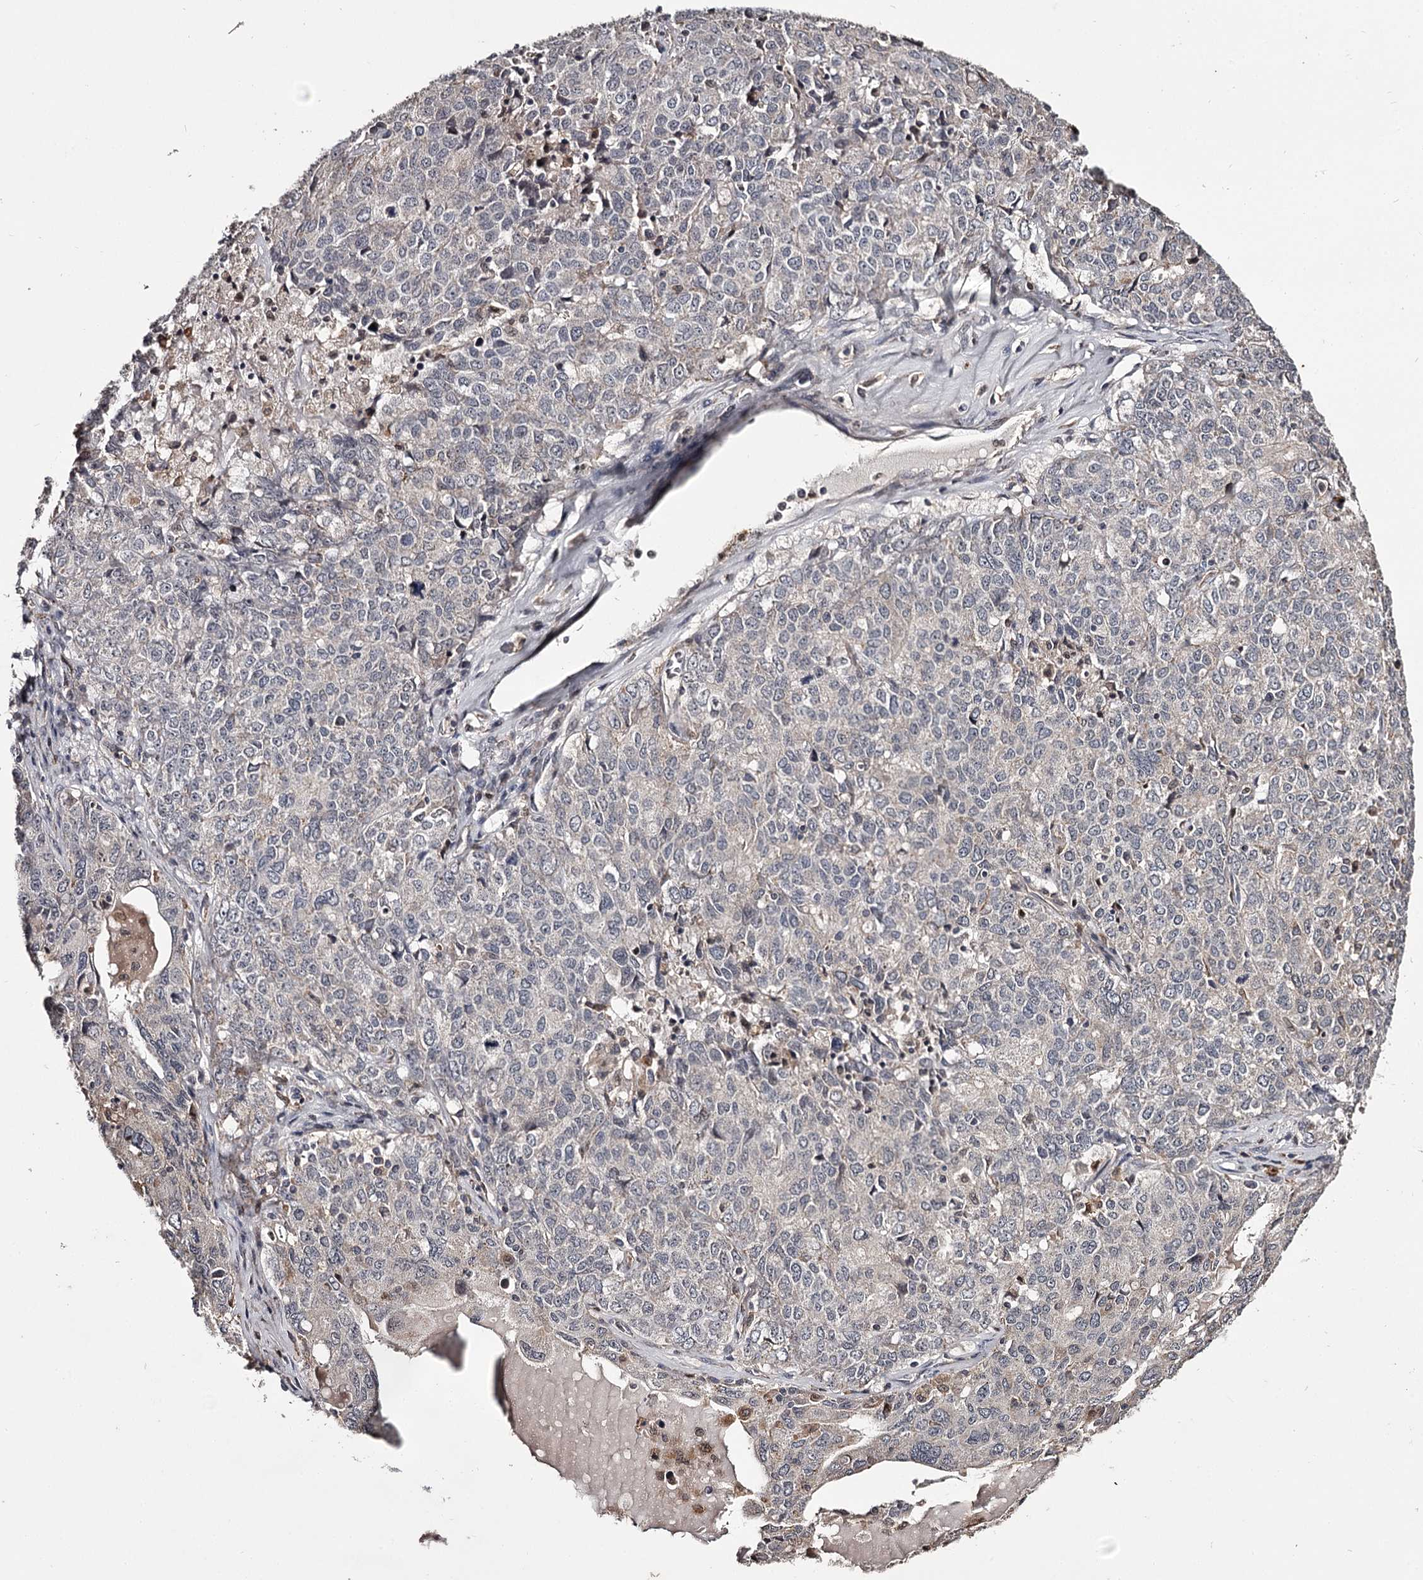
{"staining": {"intensity": "negative", "quantity": "none", "location": "none"}, "tissue": "ovarian cancer", "cell_type": "Tumor cells", "image_type": "cancer", "snomed": [{"axis": "morphology", "description": "Carcinoma, endometroid"}, {"axis": "topography", "description": "Ovary"}], "caption": "High power microscopy photomicrograph of an immunohistochemistry micrograph of ovarian endometroid carcinoma, revealing no significant expression in tumor cells.", "gene": "SLC32A1", "patient": {"sex": "female", "age": 62}}